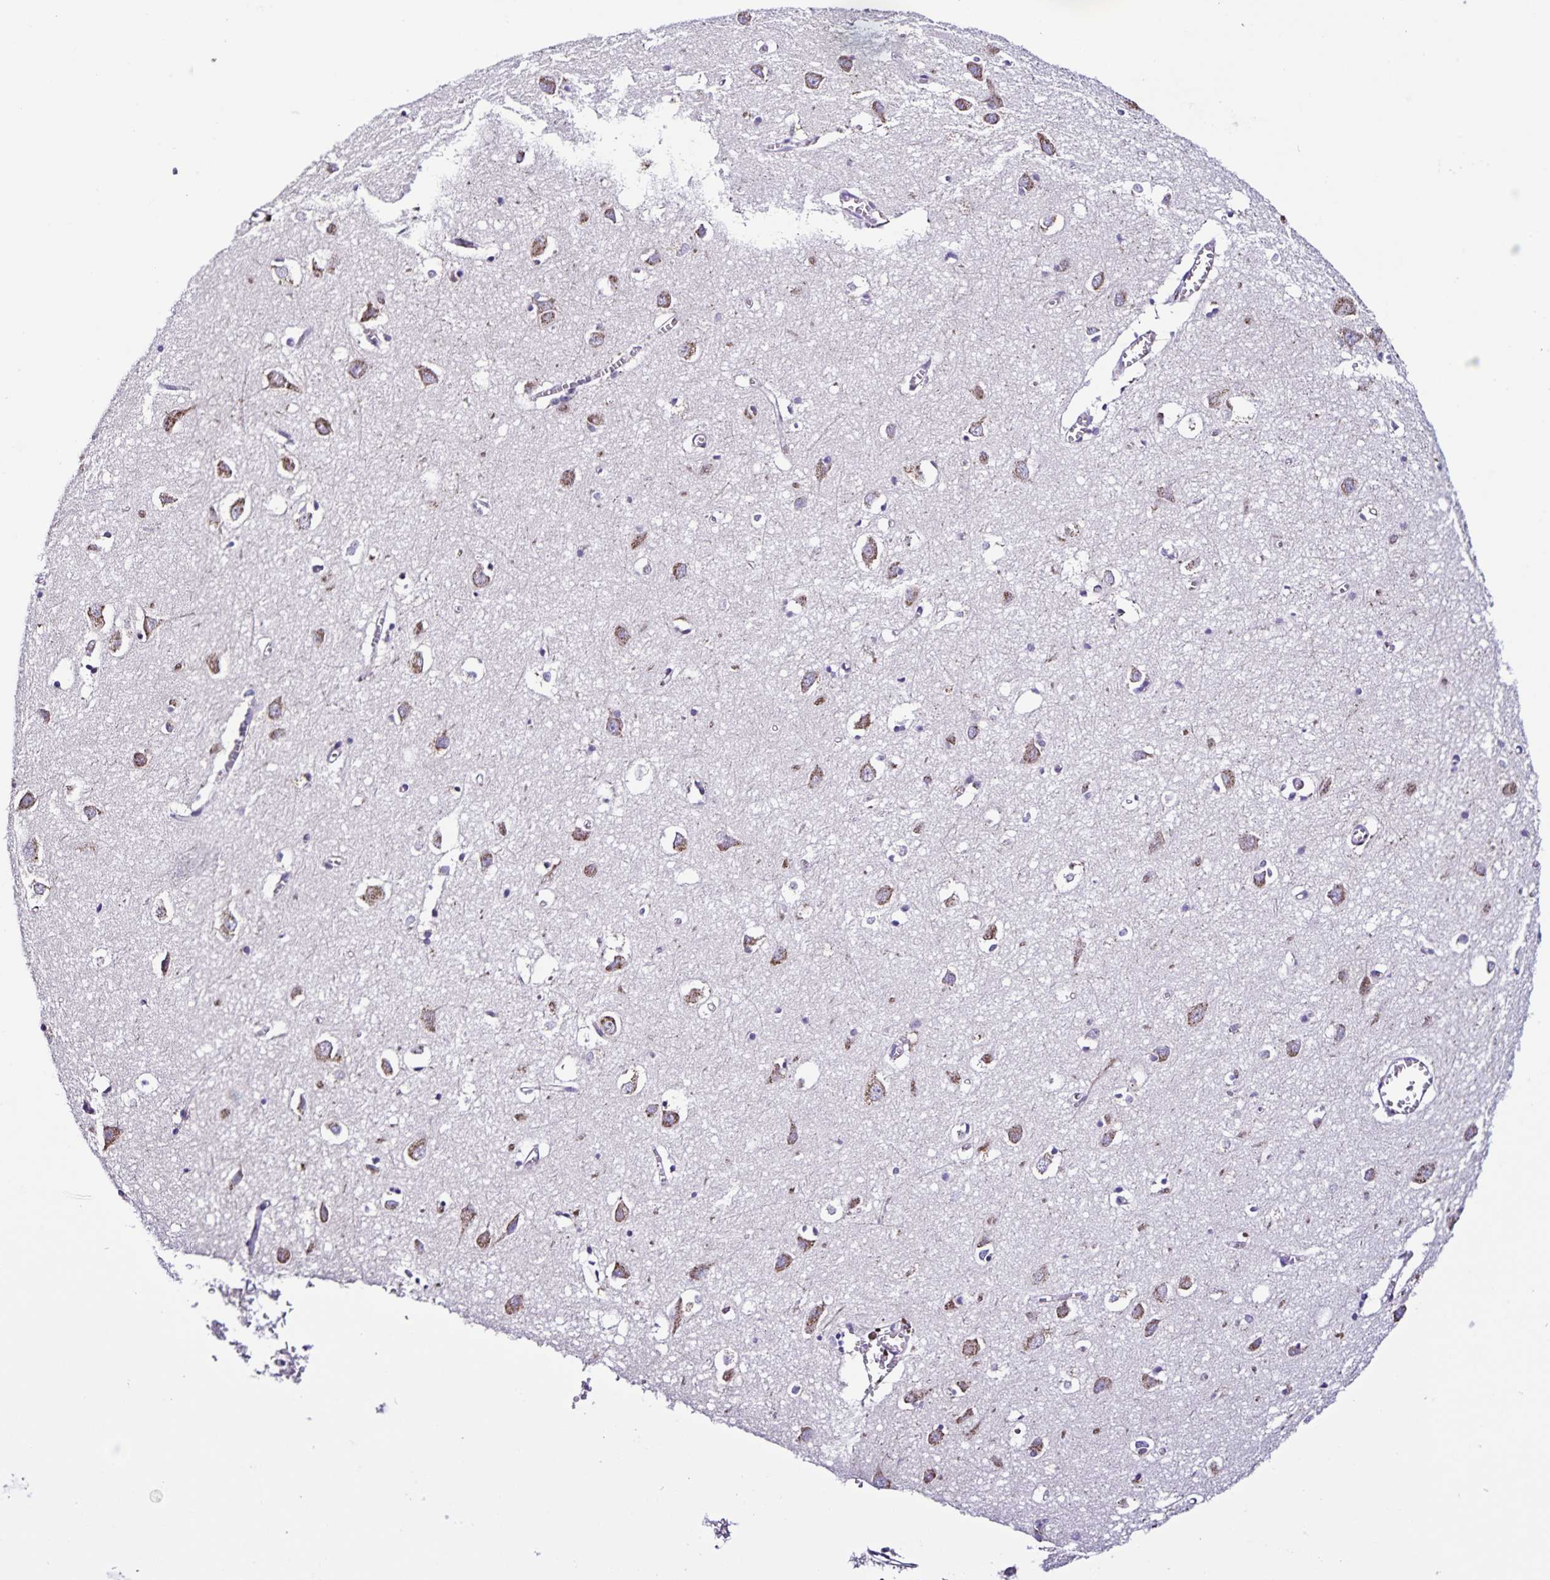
{"staining": {"intensity": "negative", "quantity": "none", "location": "none"}, "tissue": "cerebral cortex", "cell_type": "Endothelial cells", "image_type": "normal", "snomed": [{"axis": "morphology", "description": "Normal tissue, NOS"}, {"axis": "topography", "description": "Cerebral cortex"}], "caption": "The immunohistochemistry photomicrograph has no significant staining in endothelial cells of cerebral cortex. (Immunohistochemistry (ihc), brightfield microscopy, high magnification).", "gene": "RNFT2", "patient": {"sex": "male", "age": 70}}